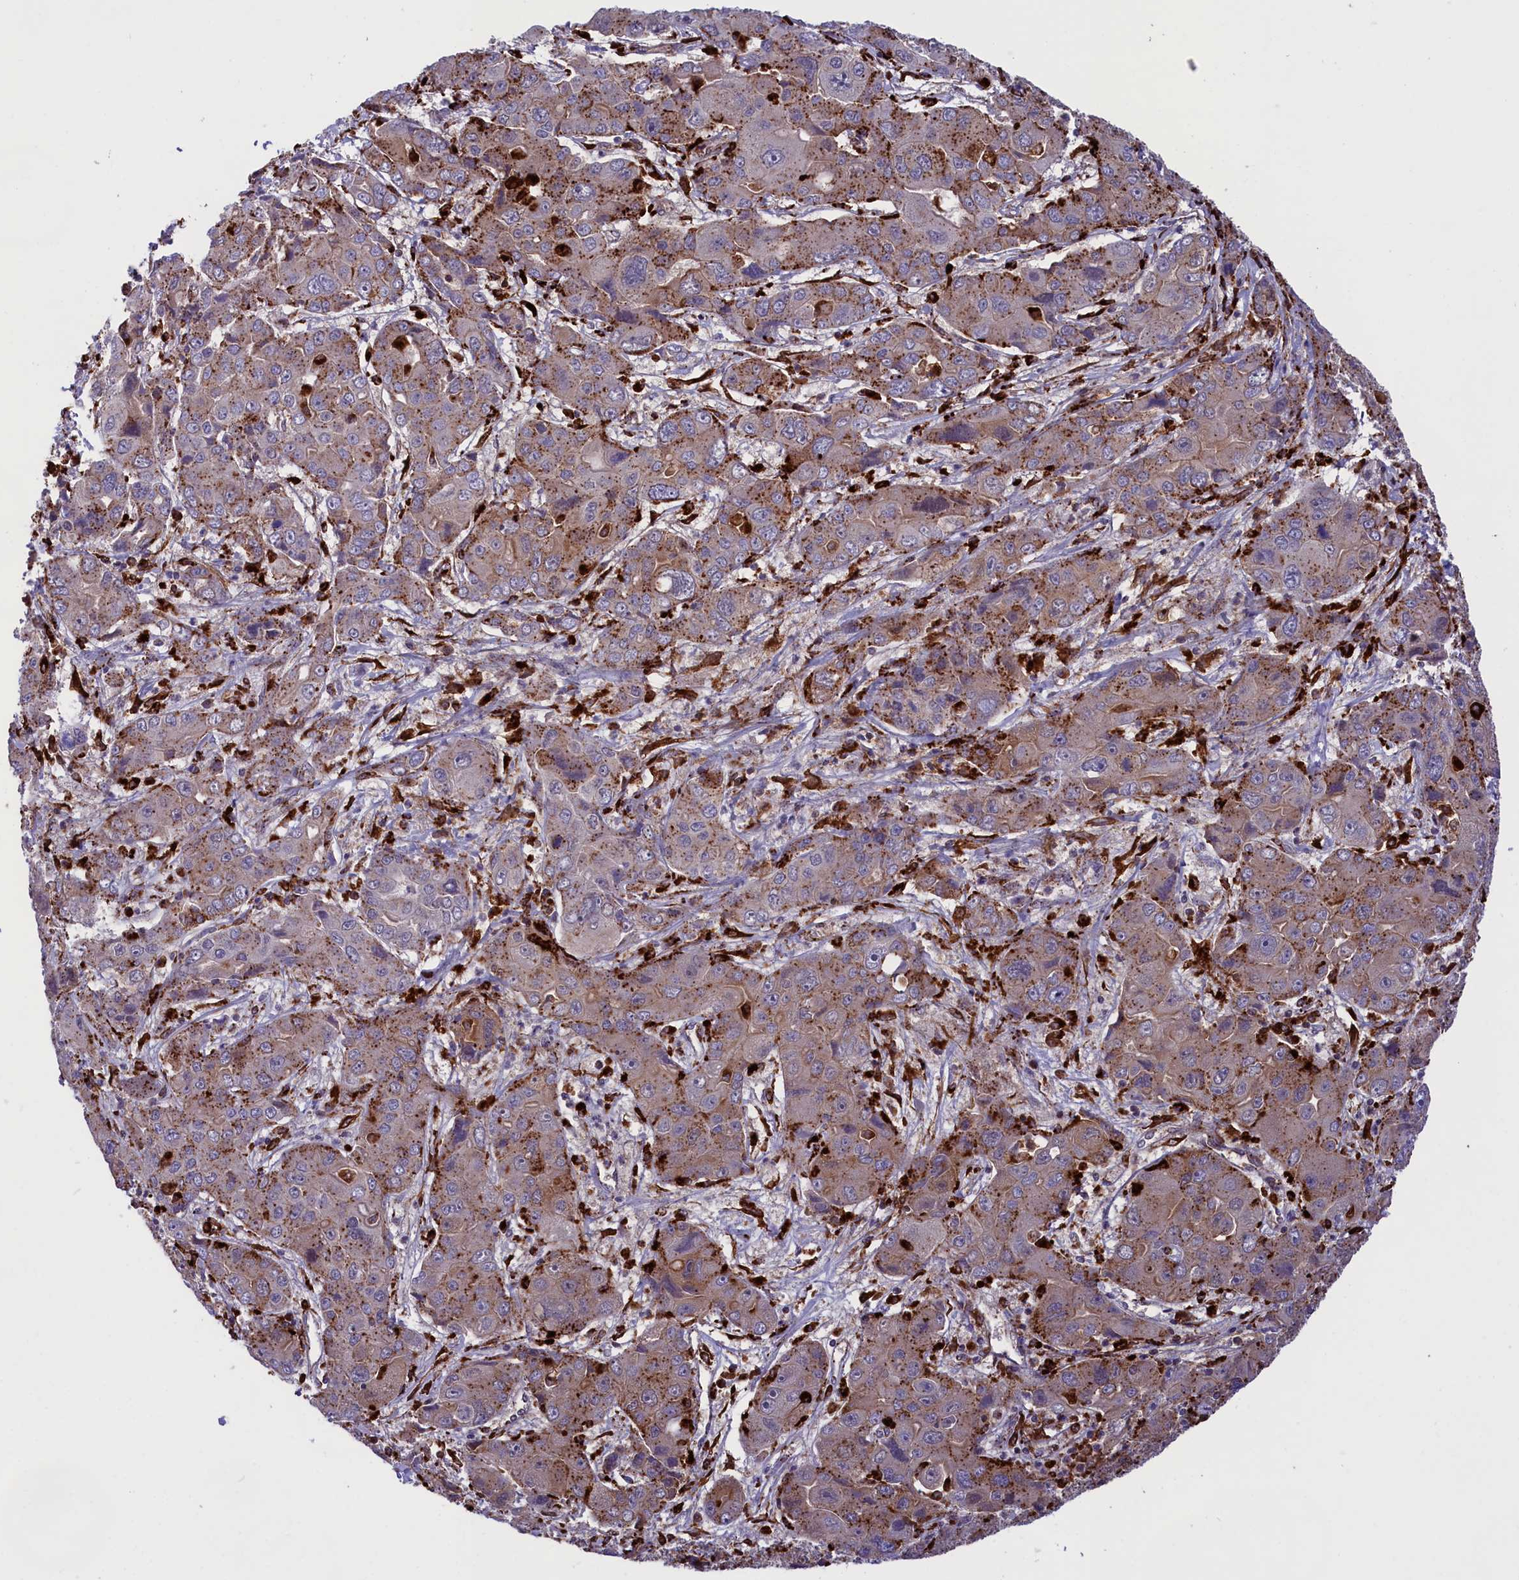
{"staining": {"intensity": "moderate", "quantity": "25%-75%", "location": "cytoplasmic/membranous"}, "tissue": "liver cancer", "cell_type": "Tumor cells", "image_type": "cancer", "snomed": [{"axis": "morphology", "description": "Cholangiocarcinoma"}, {"axis": "topography", "description": "Liver"}], "caption": "IHC micrograph of human liver cancer stained for a protein (brown), which demonstrates medium levels of moderate cytoplasmic/membranous positivity in about 25%-75% of tumor cells.", "gene": "MAN2B1", "patient": {"sex": "male", "age": 67}}